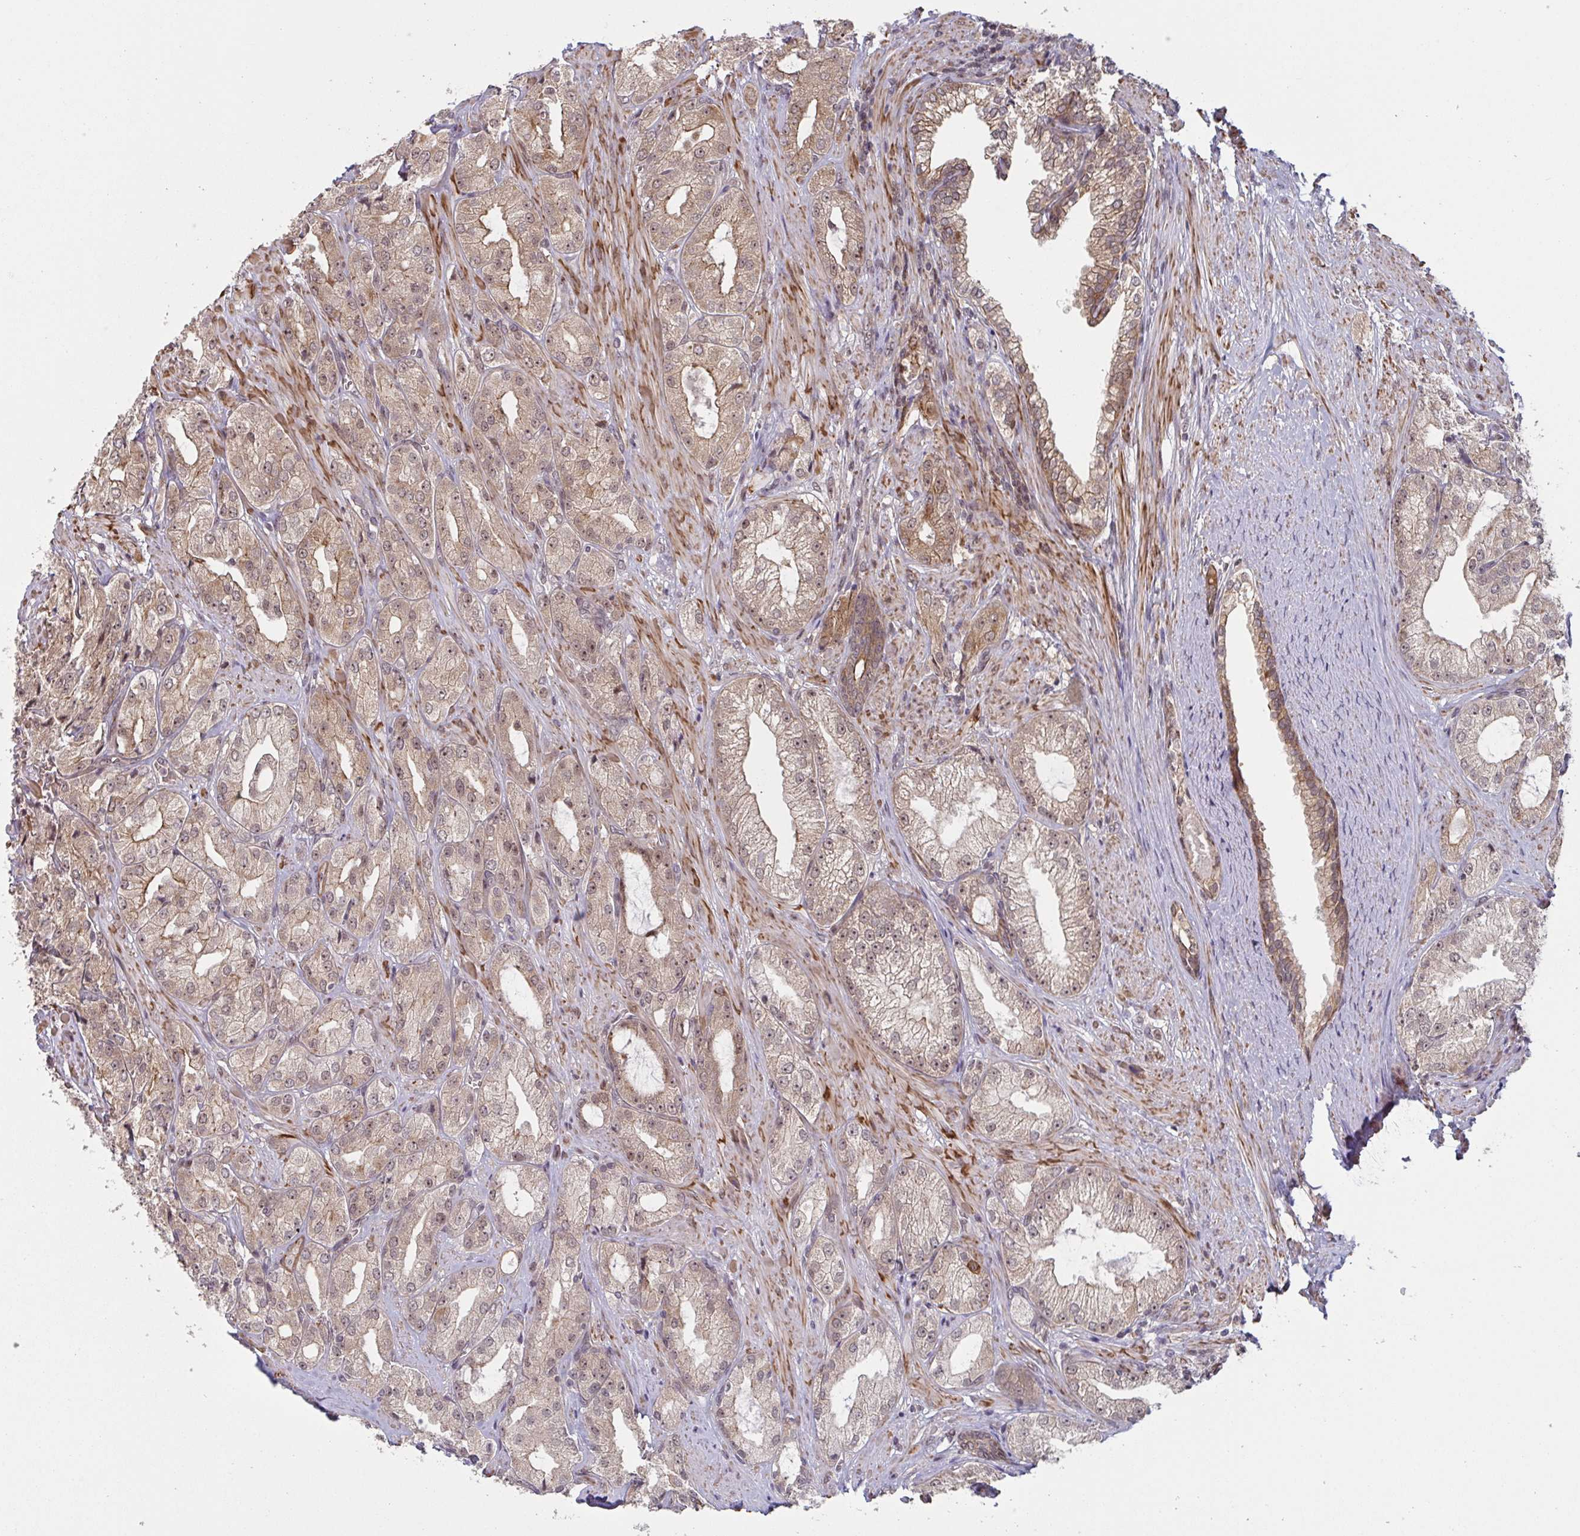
{"staining": {"intensity": "moderate", "quantity": "25%-75%", "location": "cytoplasmic/membranous,nuclear"}, "tissue": "prostate cancer", "cell_type": "Tumor cells", "image_type": "cancer", "snomed": [{"axis": "morphology", "description": "Adenocarcinoma, High grade"}, {"axis": "topography", "description": "Prostate"}], "caption": "Approximately 25%-75% of tumor cells in prostate cancer exhibit moderate cytoplasmic/membranous and nuclear protein positivity as visualized by brown immunohistochemical staining.", "gene": "NLRP13", "patient": {"sex": "male", "age": 68}}